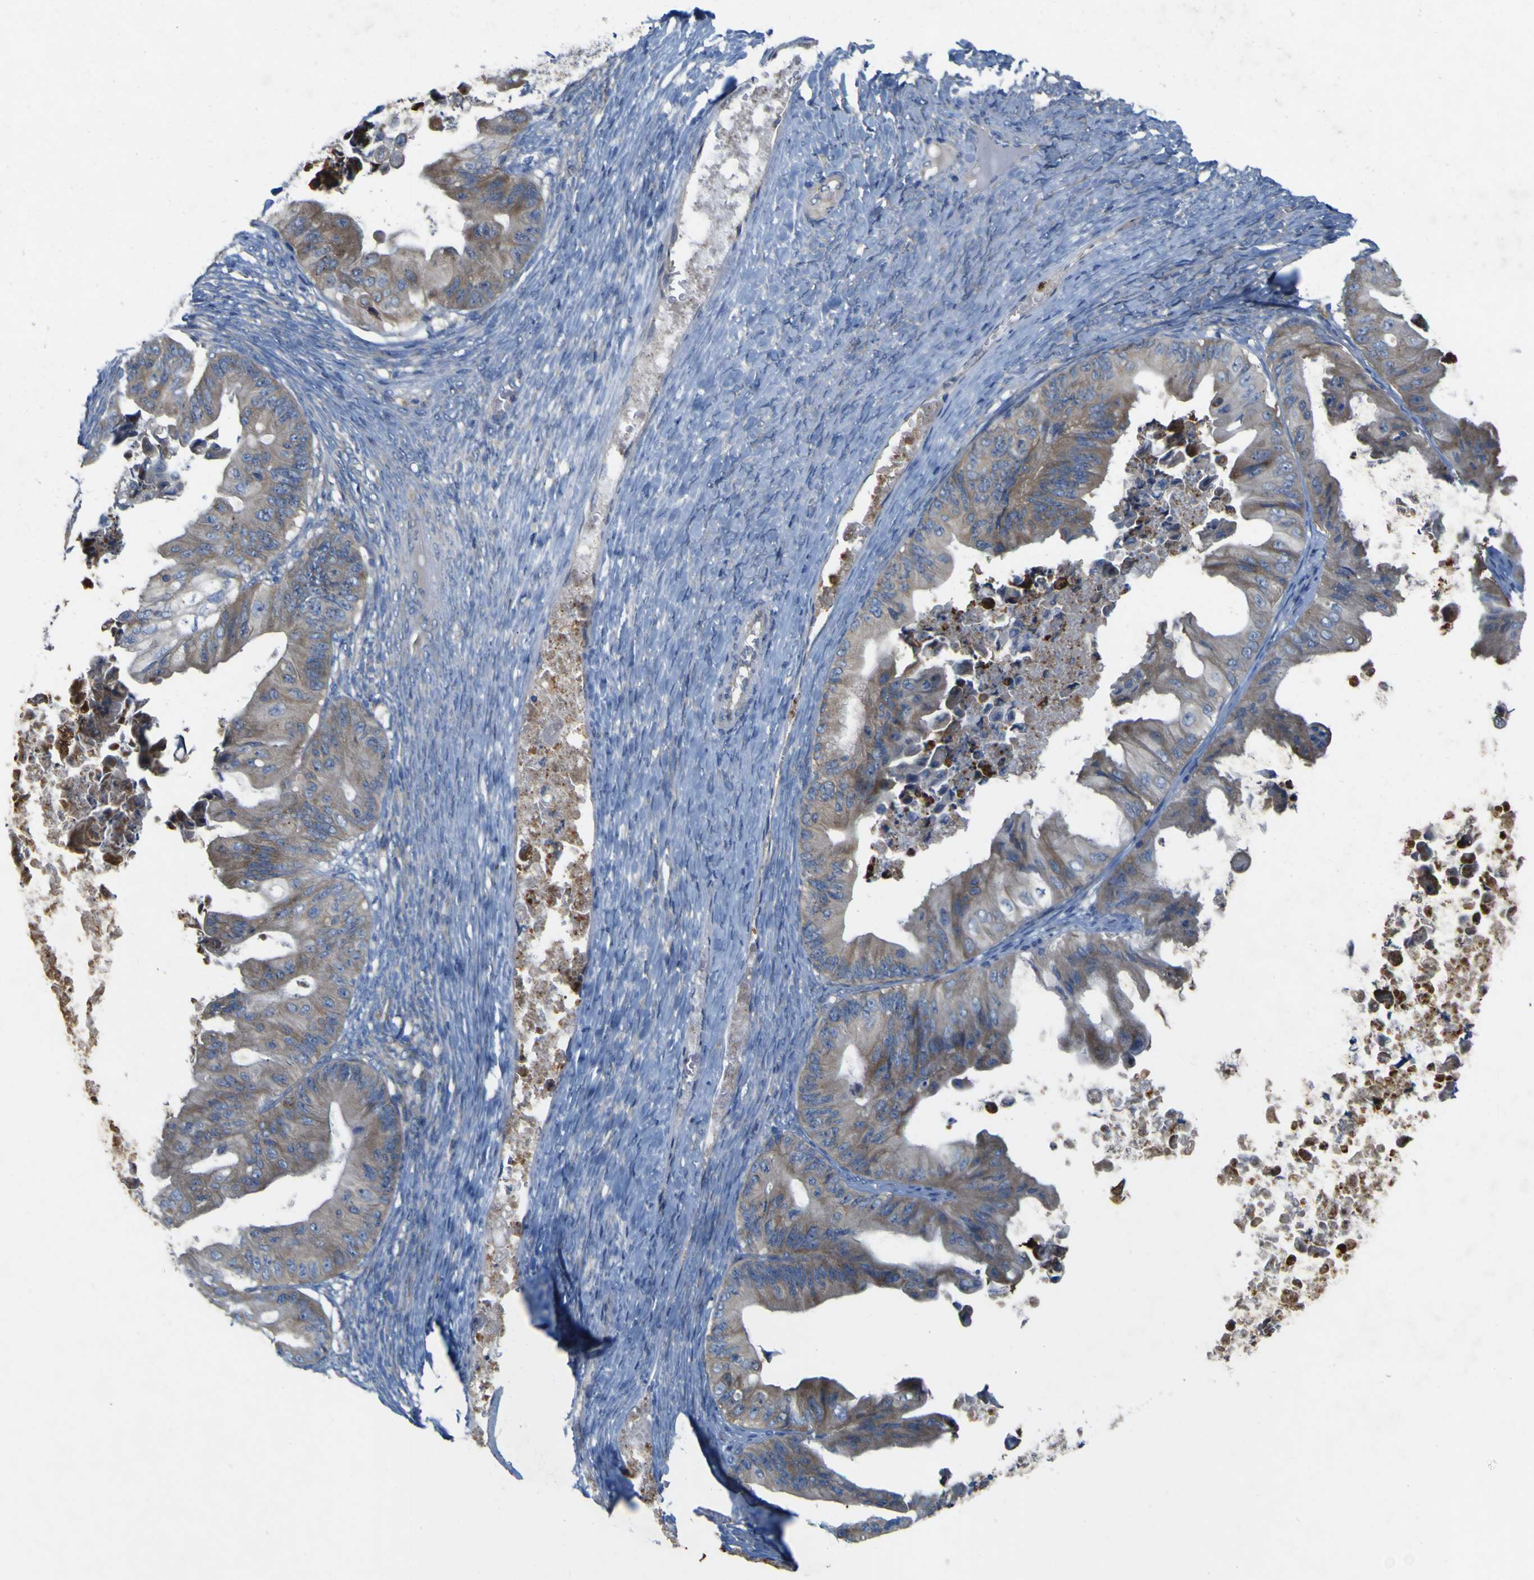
{"staining": {"intensity": "weak", "quantity": "<25%", "location": "cytoplasmic/membranous"}, "tissue": "ovarian cancer", "cell_type": "Tumor cells", "image_type": "cancer", "snomed": [{"axis": "morphology", "description": "Cystadenocarcinoma, mucinous, NOS"}, {"axis": "topography", "description": "Ovary"}], "caption": "IHC of ovarian cancer (mucinous cystadenocarcinoma) exhibits no positivity in tumor cells.", "gene": "MYEOV", "patient": {"sex": "female", "age": 37}}